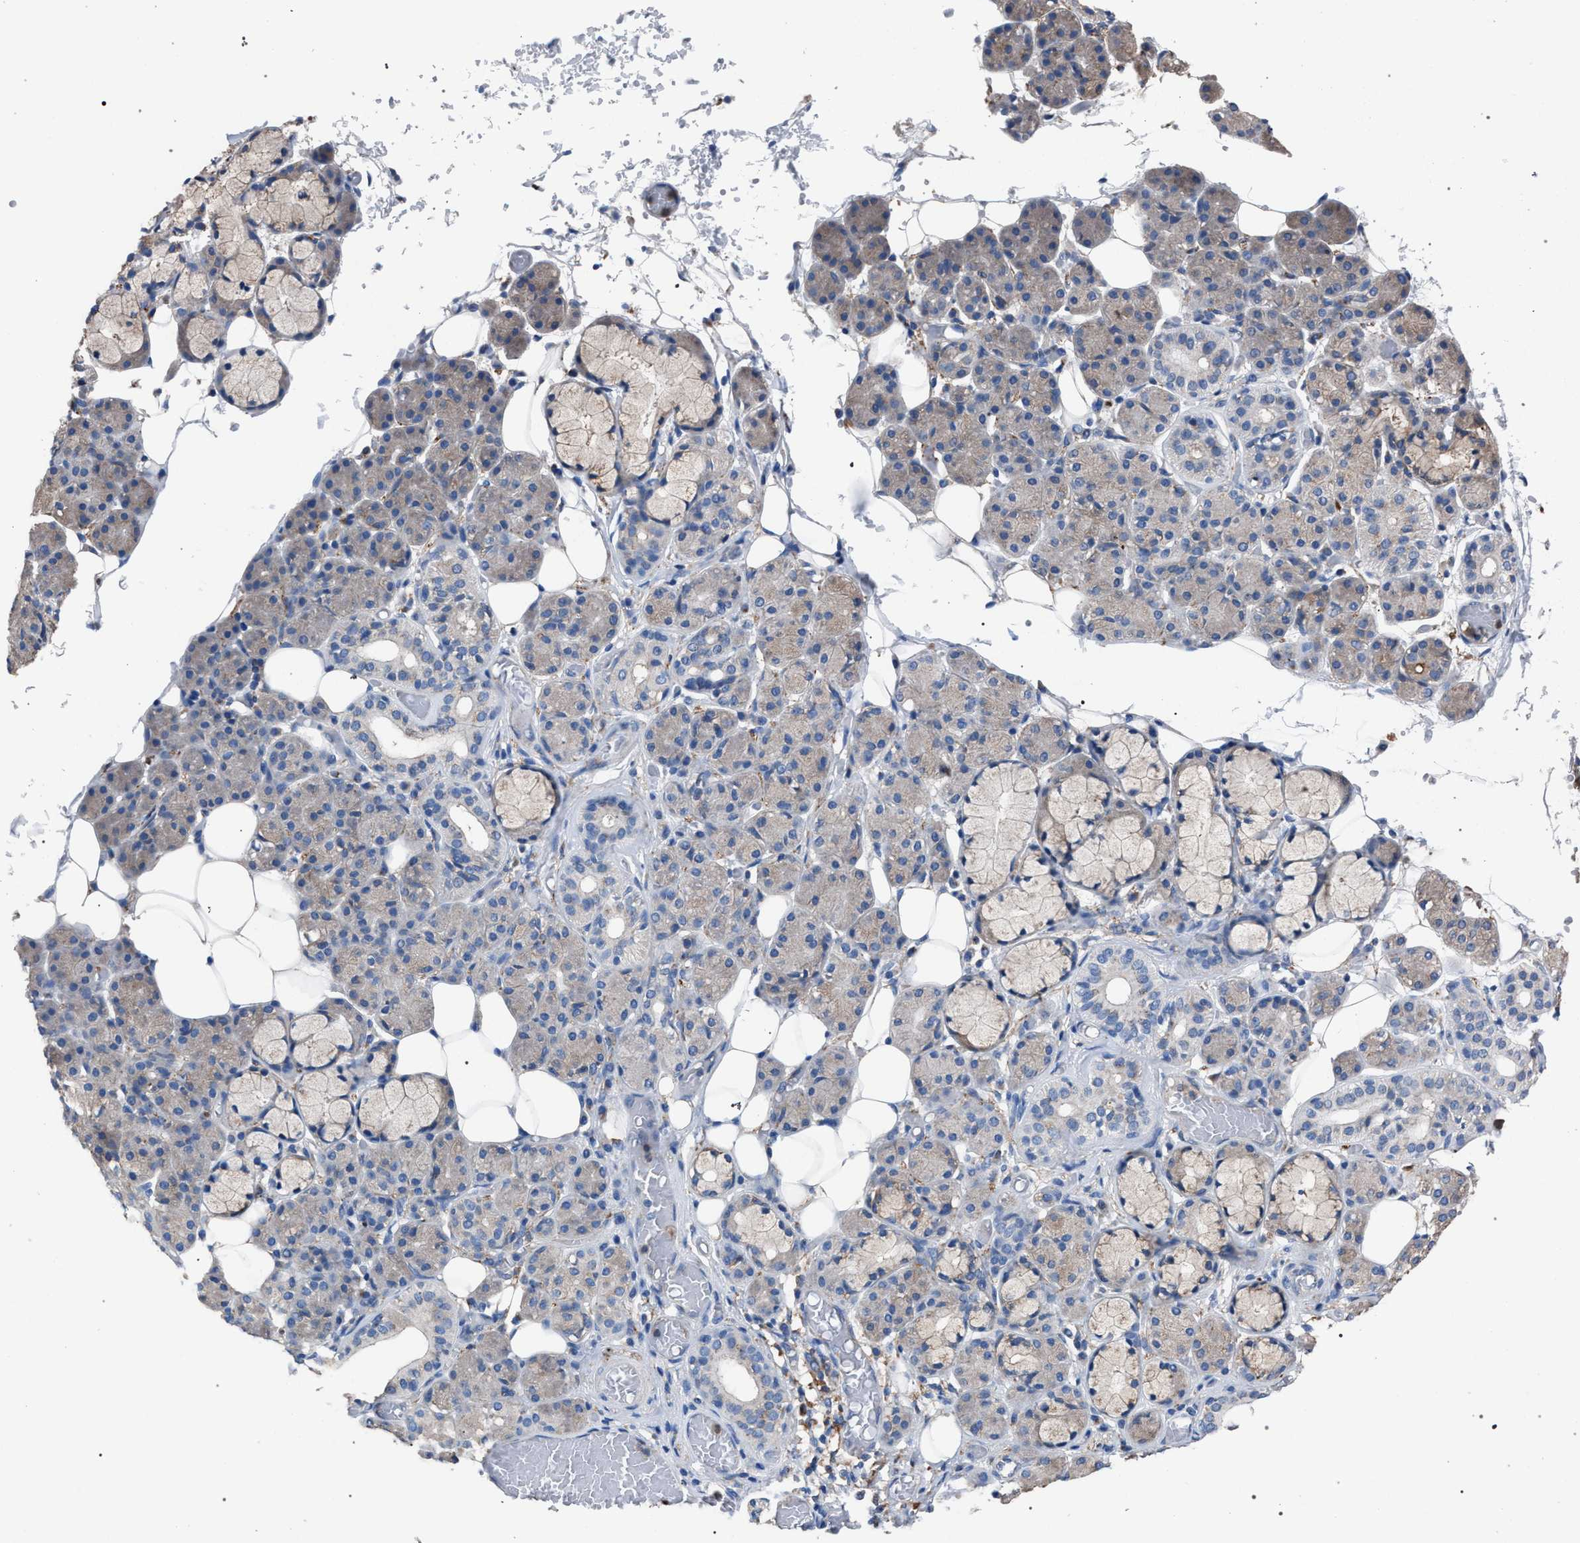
{"staining": {"intensity": "weak", "quantity": "25%-75%", "location": "cytoplasmic/membranous"}, "tissue": "salivary gland", "cell_type": "Glandular cells", "image_type": "normal", "snomed": [{"axis": "morphology", "description": "Normal tissue, NOS"}, {"axis": "topography", "description": "Salivary gland"}], "caption": "Glandular cells reveal low levels of weak cytoplasmic/membranous expression in about 25%-75% of cells in unremarkable salivary gland. (DAB (3,3'-diaminobenzidine) IHC with brightfield microscopy, high magnification).", "gene": "ATP6V0A1", "patient": {"sex": "male", "age": 63}}